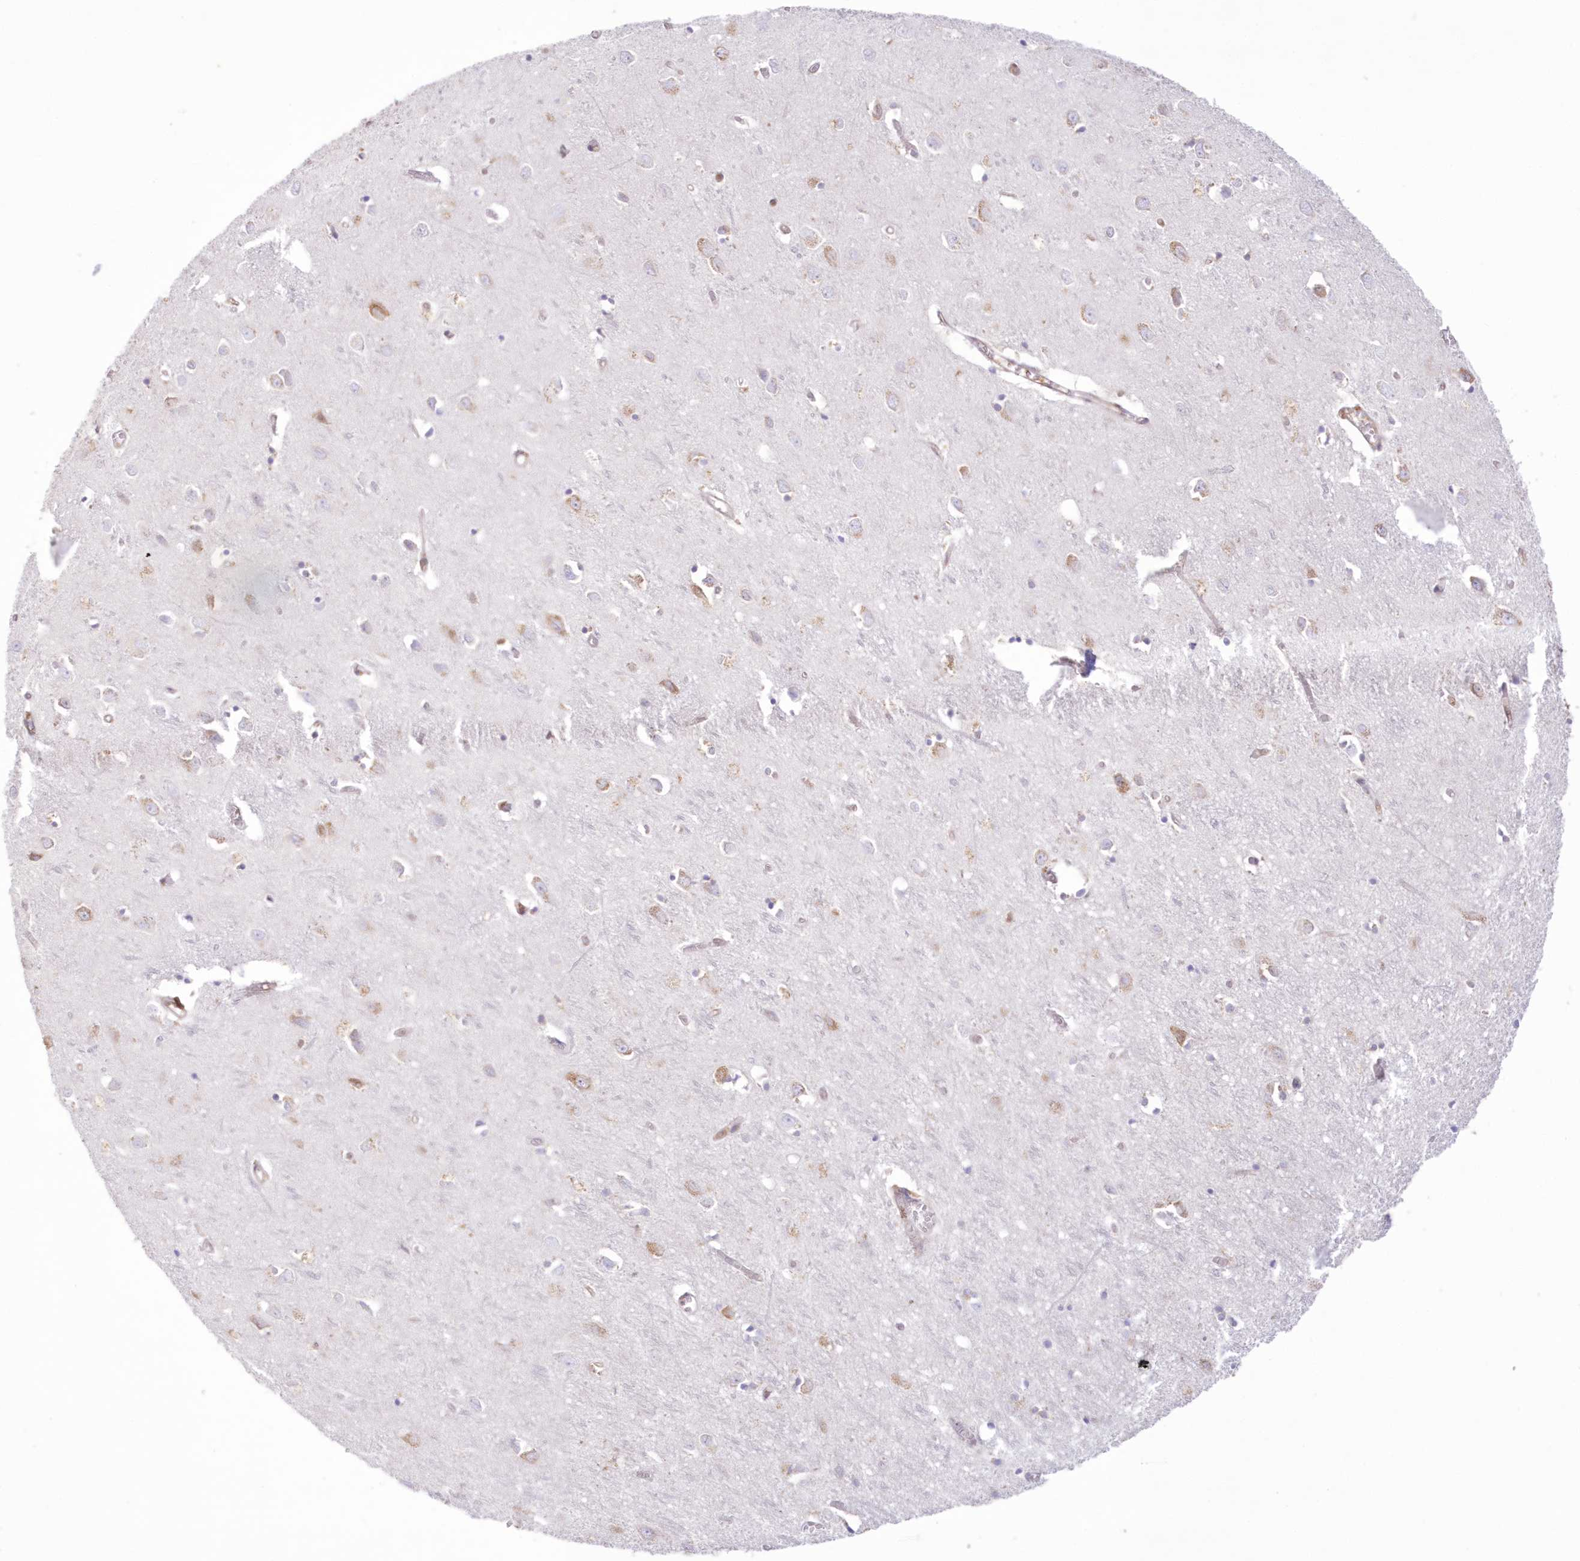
{"staining": {"intensity": "negative", "quantity": "none", "location": "none"}, "tissue": "cerebral cortex", "cell_type": "Endothelial cells", "image_type": "normal", "snomed": [{"axis": "morphology", "description": "Normal tissue, NOS"}, {"axis": "topography", "description": "Cerebral cortex"}], "caption": "High power microscopy histopathology image of an immunohistochemistry micrograph of normal cerebral cortex, revealing no significant expression in endothelial cells.", "gene": "RNPEP", "patient": {"sex": "female", "age": 64}}